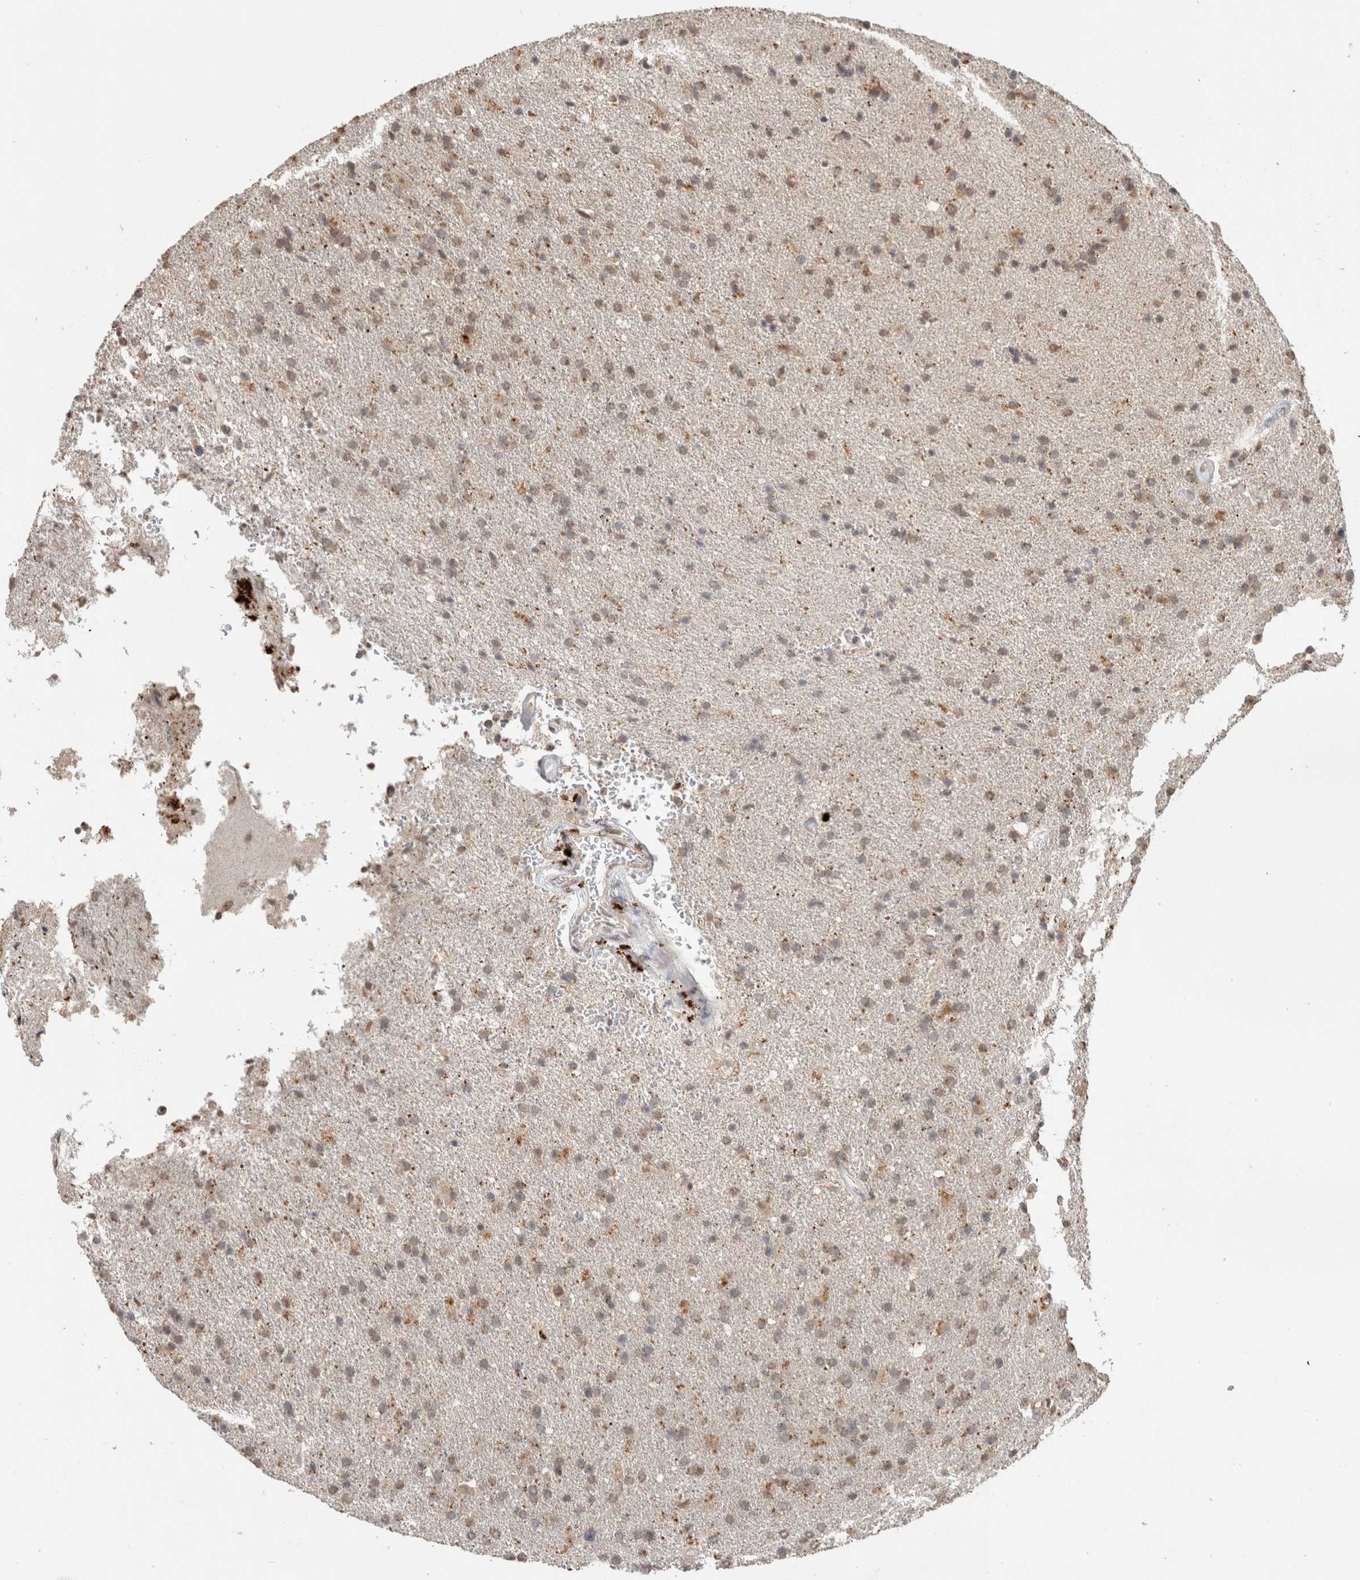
{"staining": {"intensity": "weak", "quantity": ">75%", "location": "cytoplasmic/membranous"}, "tissue": "glioma", "cell_type": "Tumor cells", "image_type": "cancer", "snomed": [{"axis": "morphology", "description": "Glioma, malignant, High grade"}, {"axis": "topography", "description": "Brain"}], "caption": "High-power microscopy captured an immunohistochemistry micrograph of glioma, revealing weak cytoplasmic/membranous positivity in about >75% of tumor cells.", "gene": "FAM3A", "patient": {"sex": "male", "age": 72}}